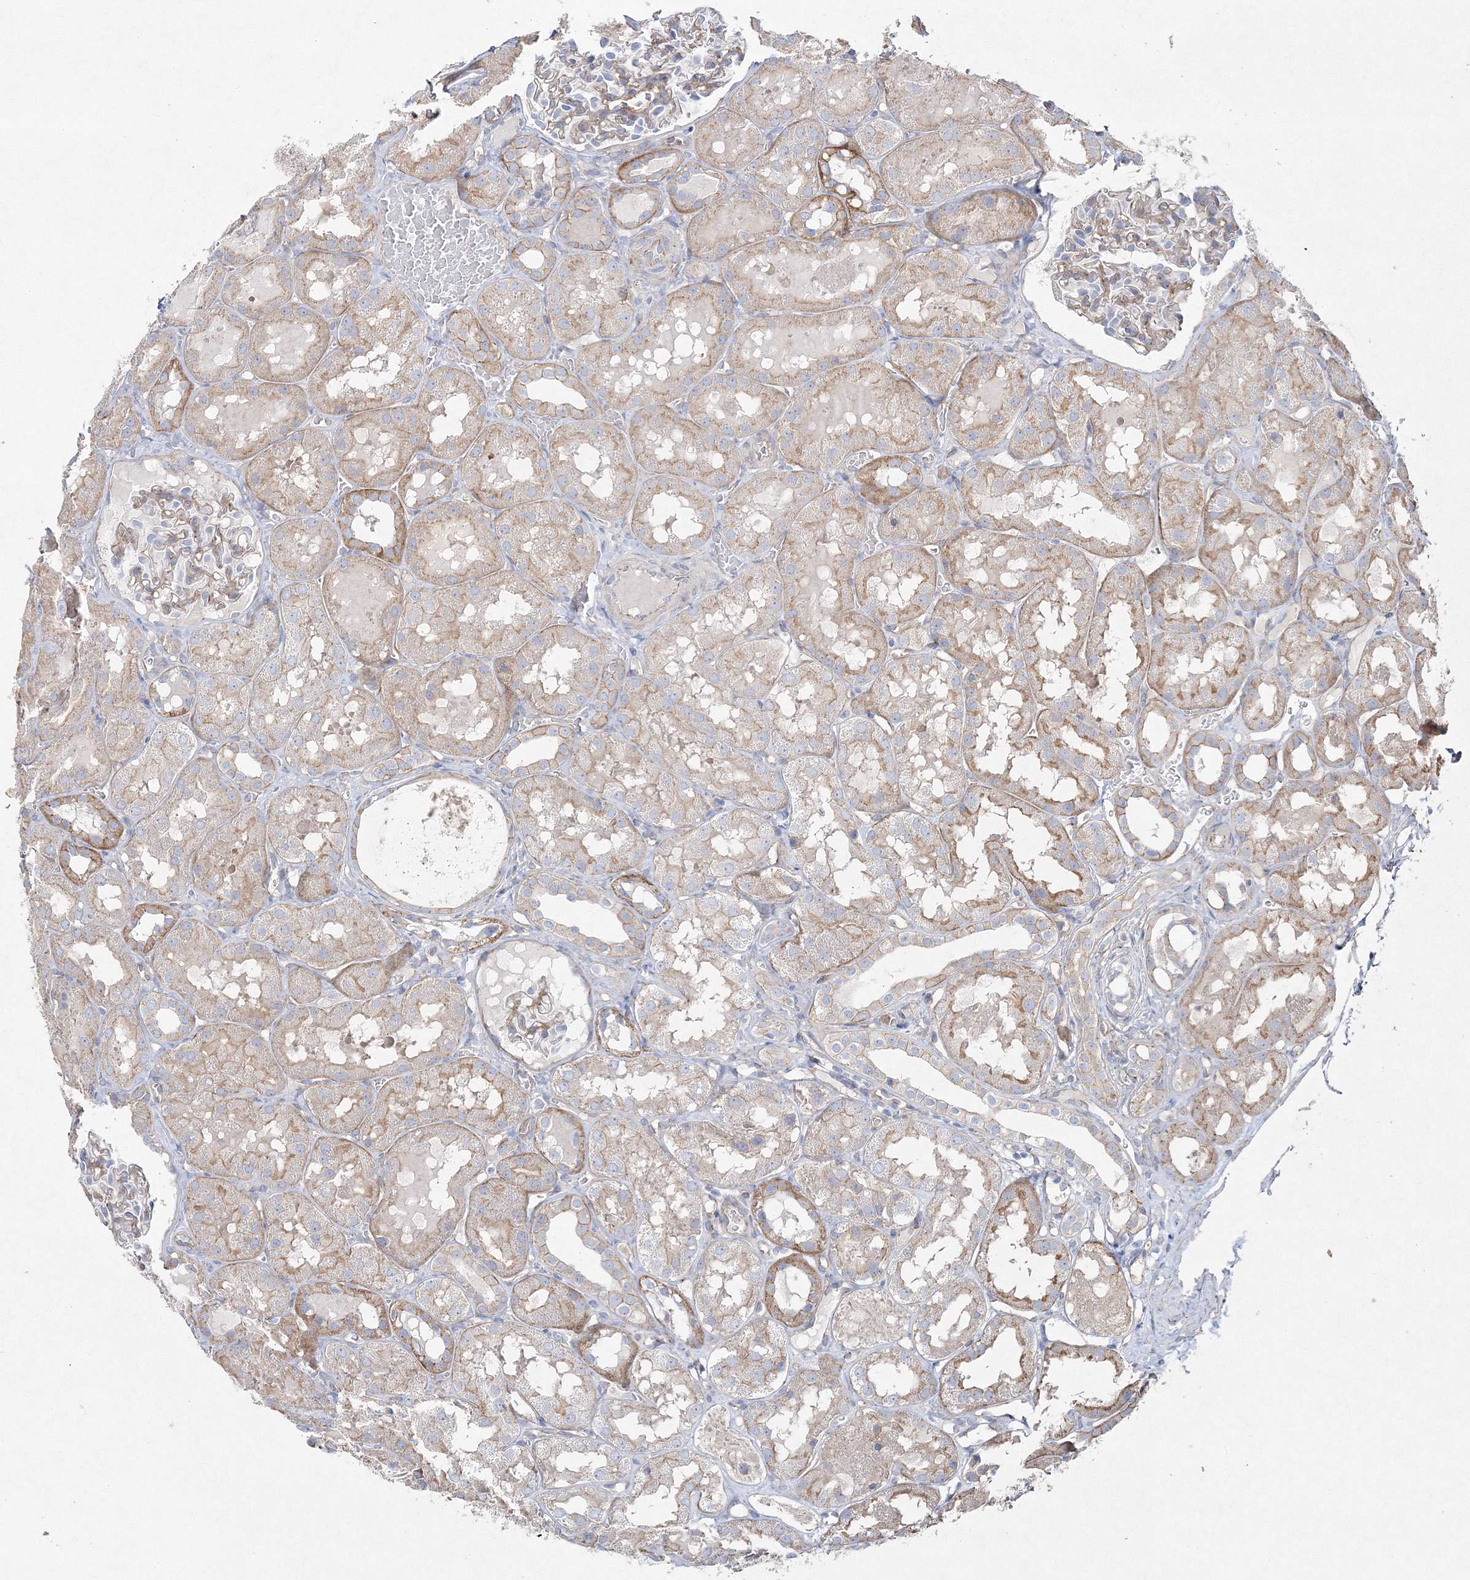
{"staining": {"intensity": "weak", "quantity": "<25%", "location": "cytoplasmic/membranous"}, "tissue": "kidney", "cell_type": "Cells in glomeruli", "image_type": "normal", "snomed": [{"axis": "morphology", "description": "Normal tissue, NOS"}, {"axis": "topography", "description": "Kidney"}, {"axis": "topography", "description": "Urinary bladder"}], "caption": "This is a image of IHC staining of unremarkable kidney, which shows no staining in cells in glomeruli.", "gene": "NAA40", "patient": {"sex": "male", "age": 16}}